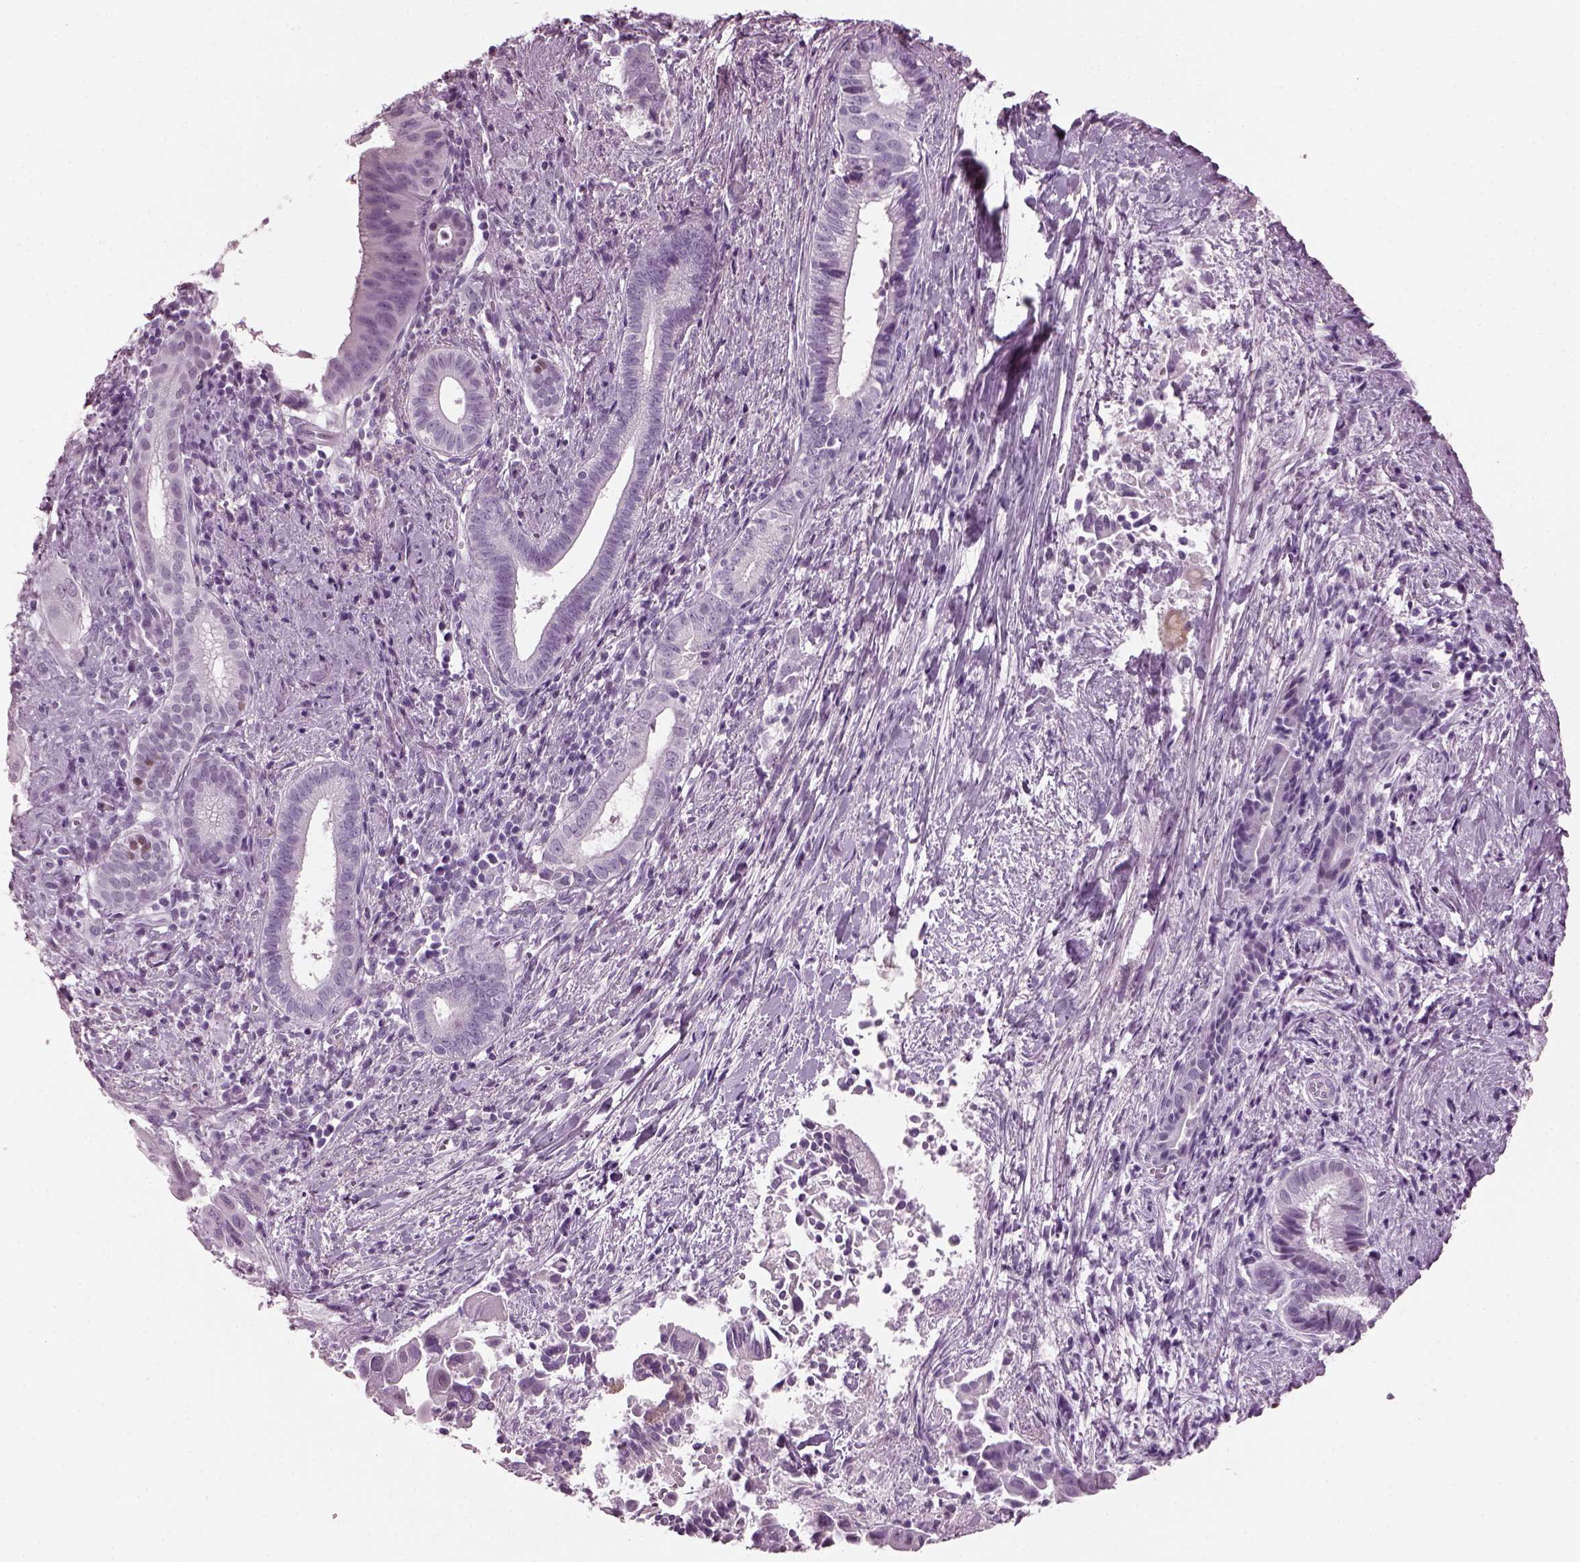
{"staining": {"intensity": "negative", "quantity": "none", "location": "none"}, "tissue": "pancreatic cancer", "cell_type": "Tumor cells", "image_type": "cancer", "snomed": [{"axis": "morphology", "description": "Adenocarcinoma, NOS"}, {"axis": "topography", "description": "Pancreas"}], "caption": "This is an IHC image of pancreatic cancer (adenocarcinoma). There is no positivity in tumor cells.", "gene": "KRTAP3-2", "patient": {"sex": "male", "age": 61}}